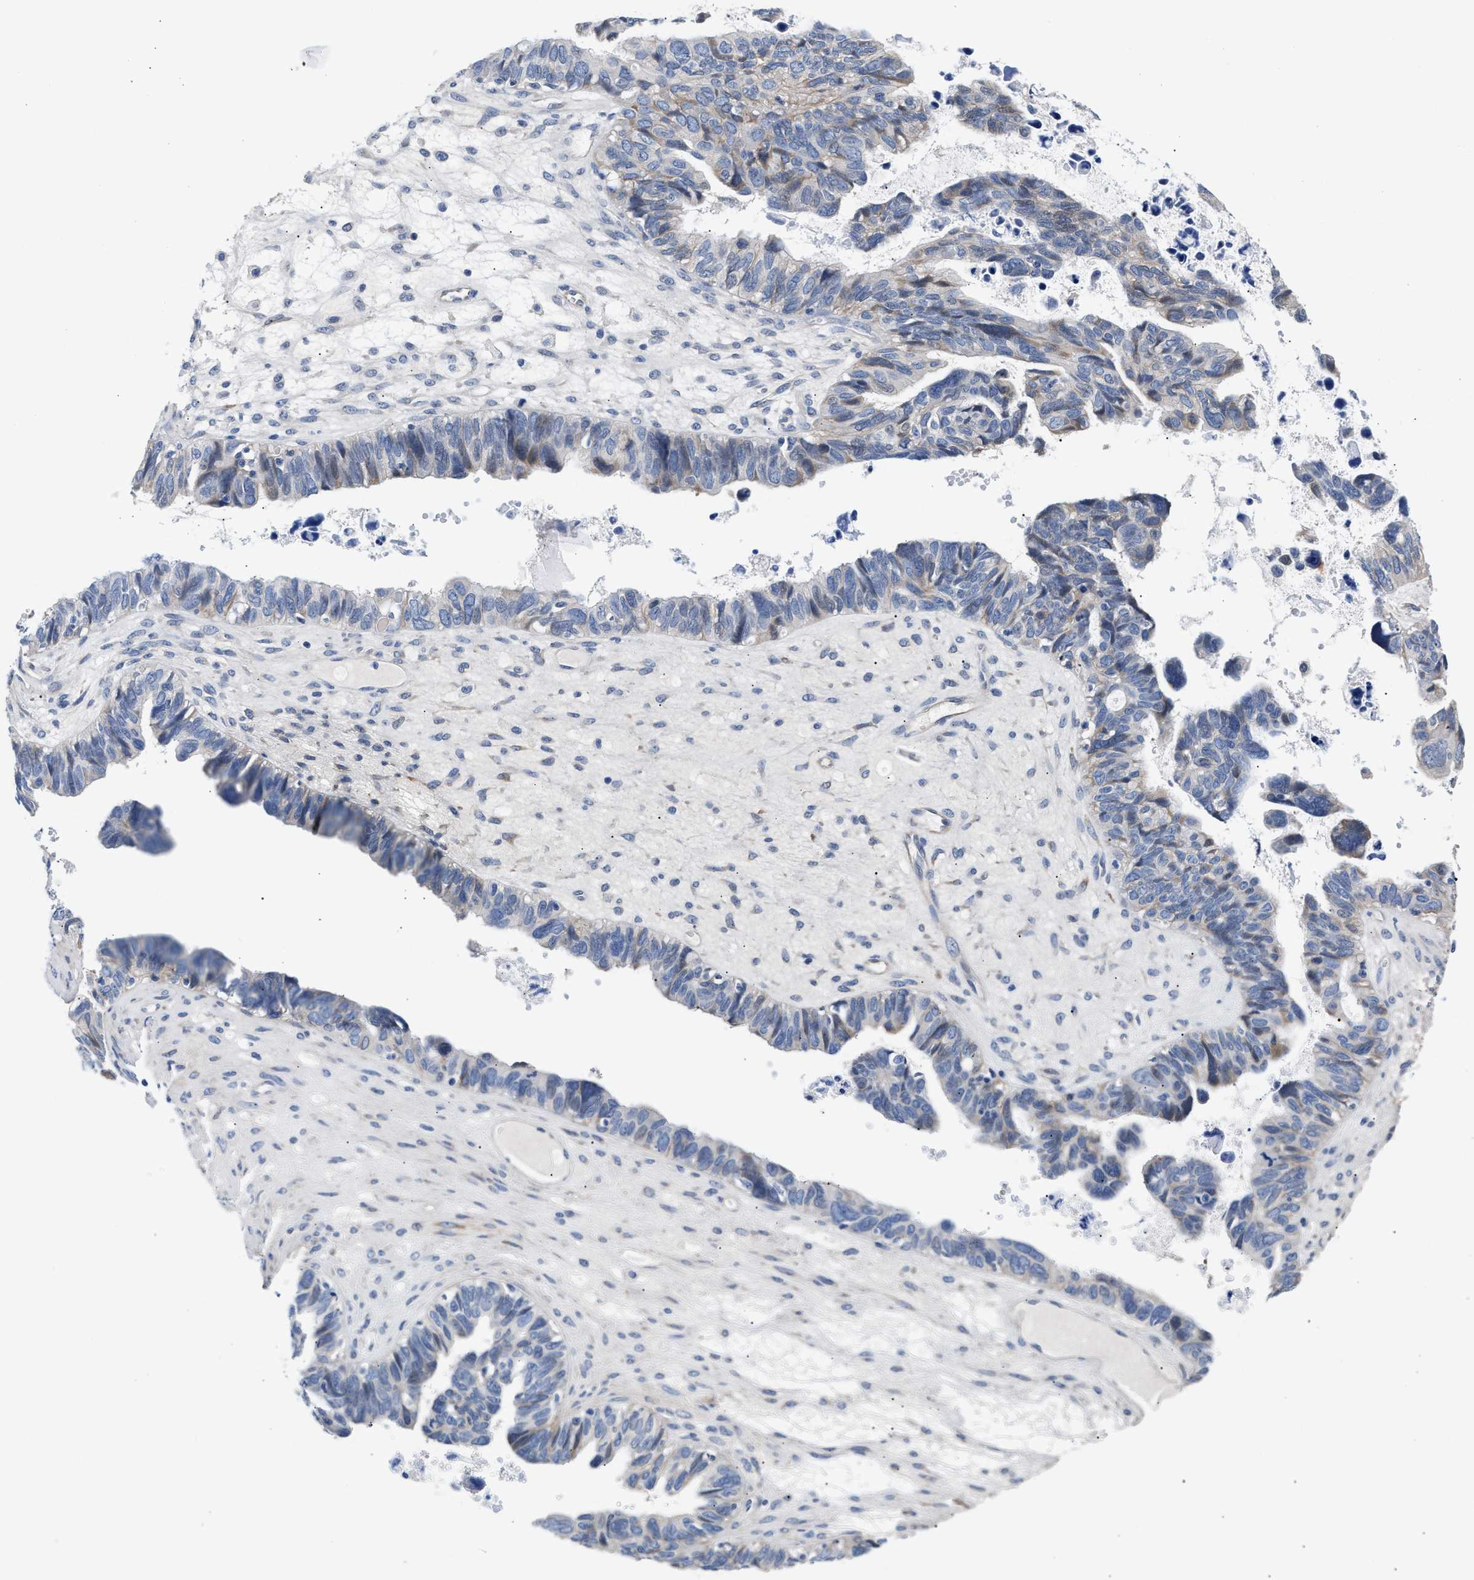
{"staining": {"intensity": "negative", "quantity": "none", "location": "none"}, "tissue": "ovarian cancer", "cell_type": "Tumor cells", "image_type": "cancer", "snomed": [{"axis": "morphology", "description": "Cystadenocarcinoma, serous, NOS"}, {"axis": "topography", "description": "Ovary"}], "caption": "Human ovarian serous cystadenocarcinoma stained for a protein using immunohistochemistry exhibits no positivity in tumor cells.", "gene": "ACTL7B", "patient": {"sex": "female", "age": 79}}